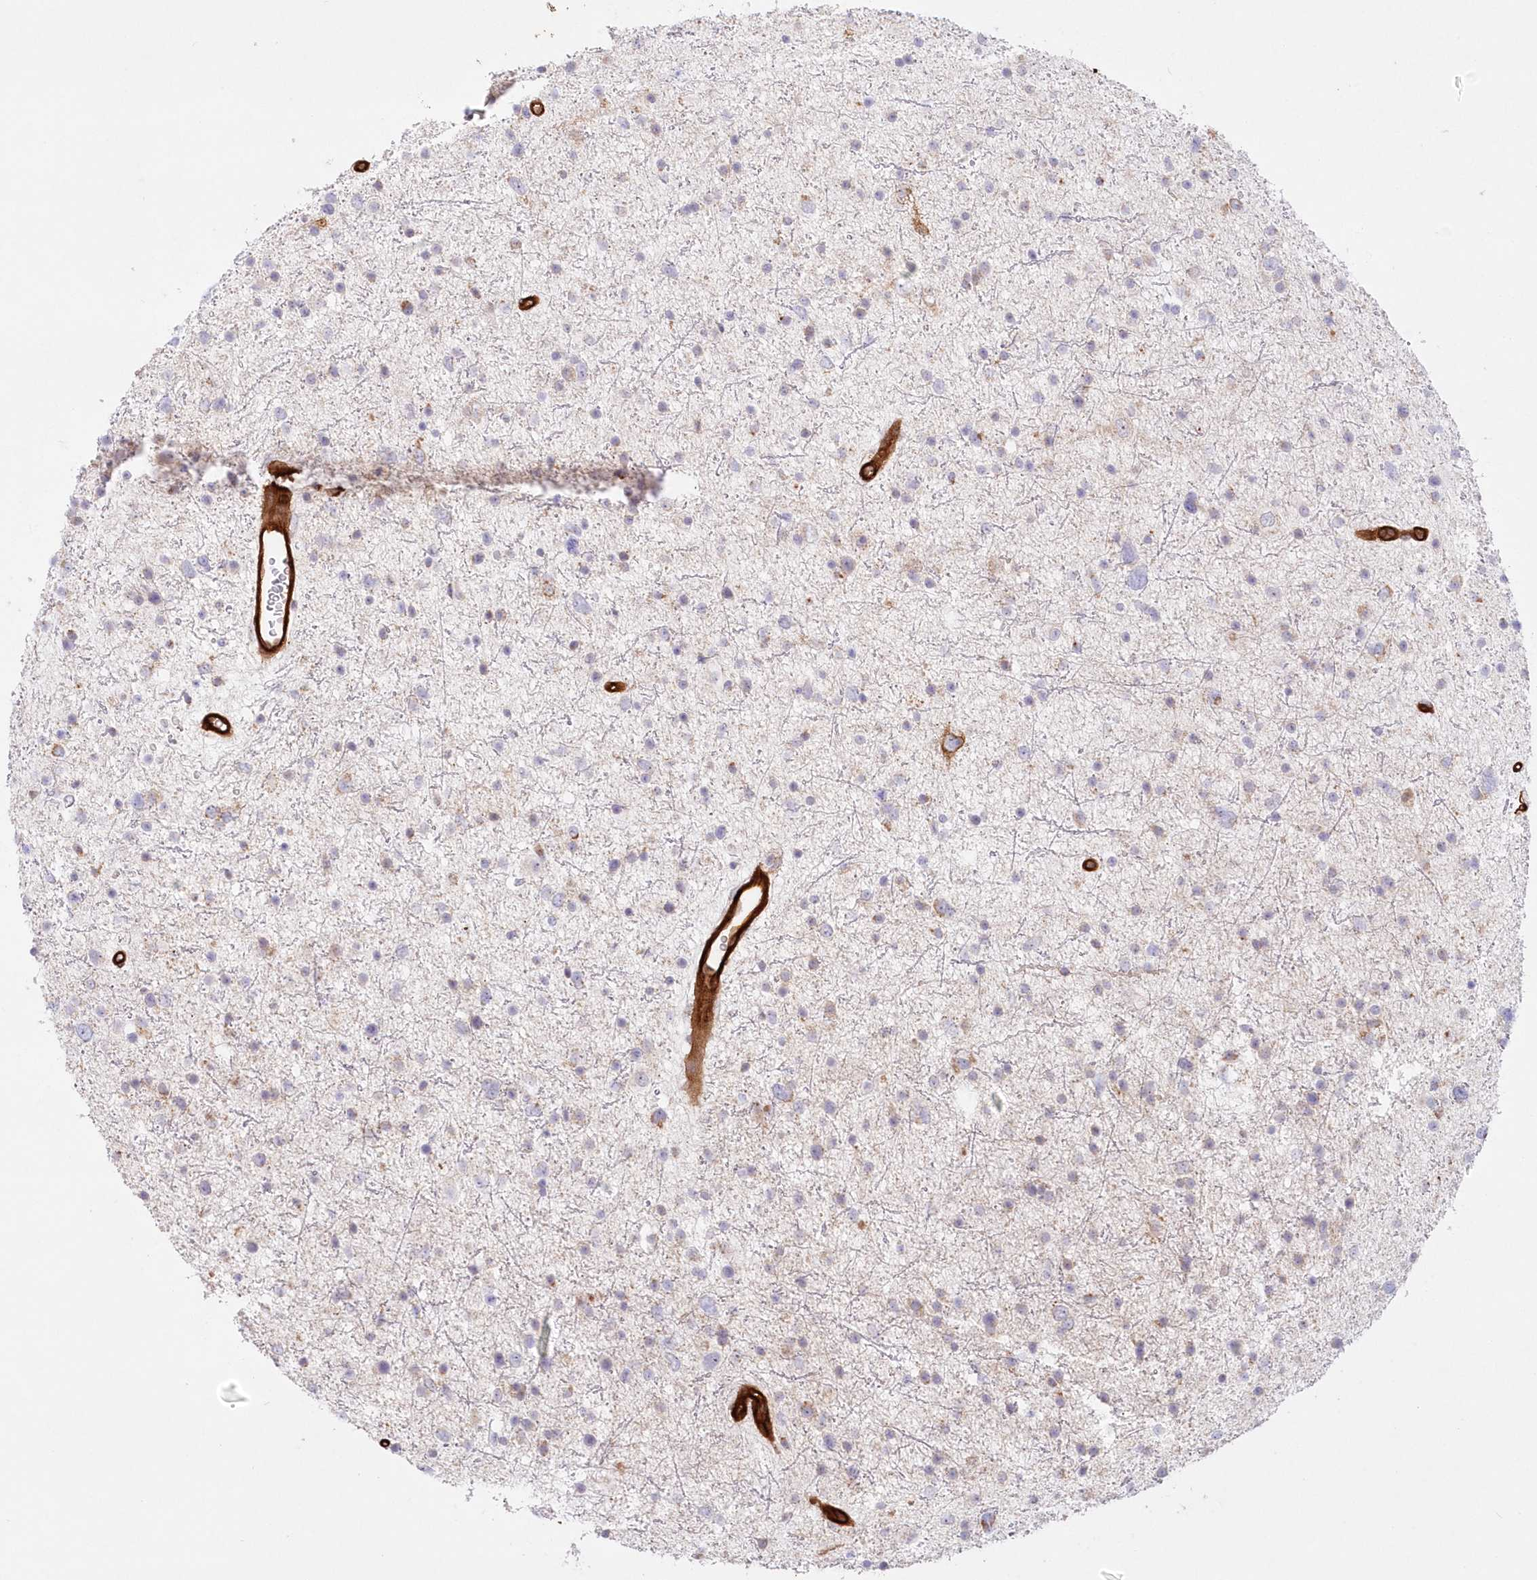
{"staining": {"intensity": "negative", "quantity": "none", "location": "none"}, "tissue": "glioma", "cell_type": "Tumor cells", "image_type": "cancer", "snomed": [{"axis": "morphology", "description": "Glioma, malignant, Low grade"}, {"axis": "topography", "description": "Brain"}], "caption": "Micrograph shows no significant protein positivity in tumor cells of malignant glioma (low-grade).", "gene": "AFAP1L2", "patient": {"sex": "female", "age": 37}}